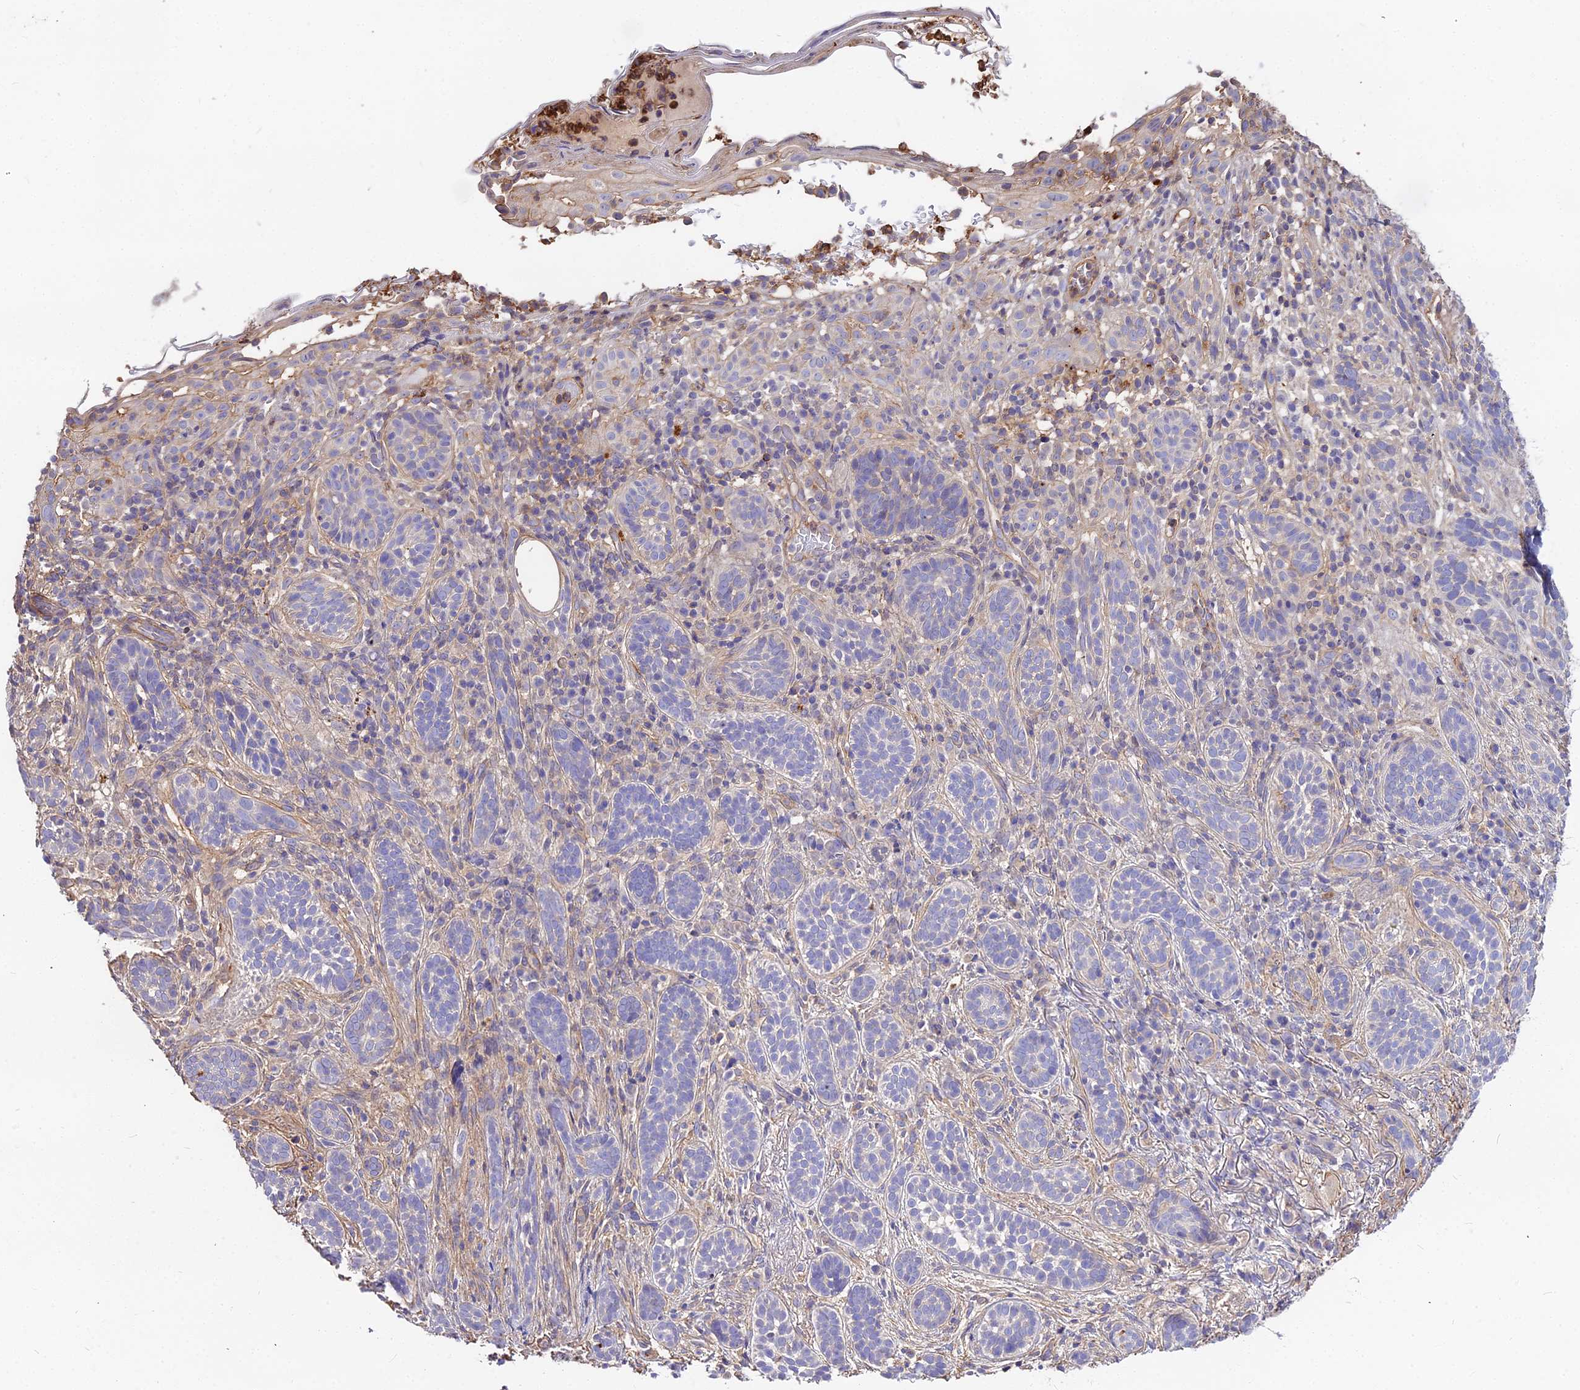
{"staining": {"intensity": "negative", "quantity": "none", "location": "none"}, "tissue": "skin cancer", "cell_type": "Tumor cells", "image_type": "cancer", "snomed": [{"axis": "morphology", "description": "Basal cell carcinoma"}, {"axis": "topography", "description": "Skin"}], "caption": "Skin cancer (basal cell carcinoma) was stained to show a protein in brown. There is no significant staining in tumor cells.", "gene": "GLYAT", "patient": {"sex": "male", "age": 71}}